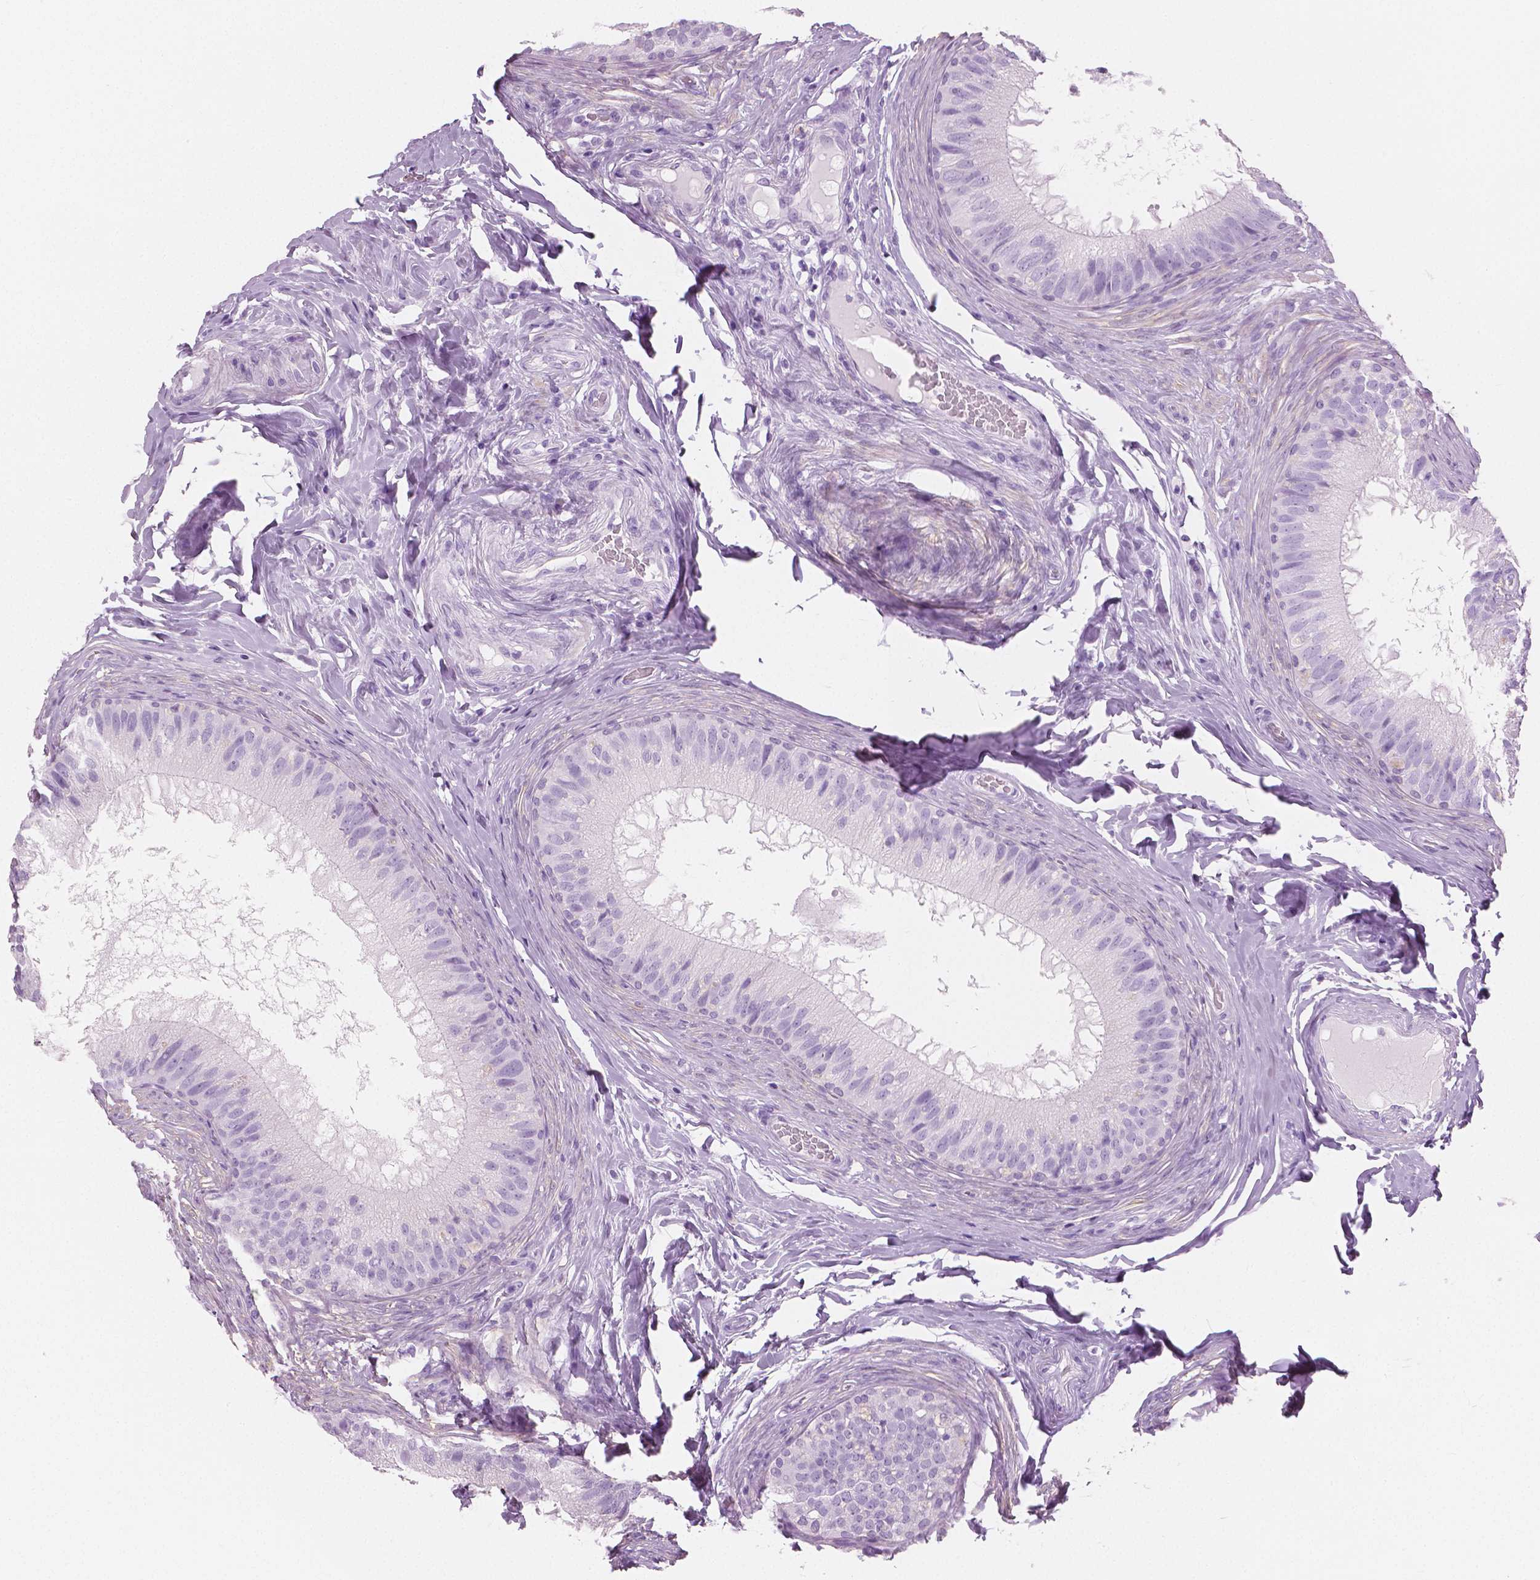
{"staining": {"intensity": "negative", "quantity": "none", "location": "none"}, "tissue": "epididymis", "cell_type": "Glandular cells", "image_type": "normal", "snomed": [{"axis": "morphology", "description": "Normal tissue, NOS"}, {"axis": "topography", "description": "Epididymis"}], "caption": "A high-resolution image shows immunohistochemistry staining of benign epididymis, which exhibits no significant expression in glandular cells. (DAB immunohistochemistry with hematoxylin counter stain).", "gene": "PLIN4", "patient": {"sex": "male", "age": 34}}